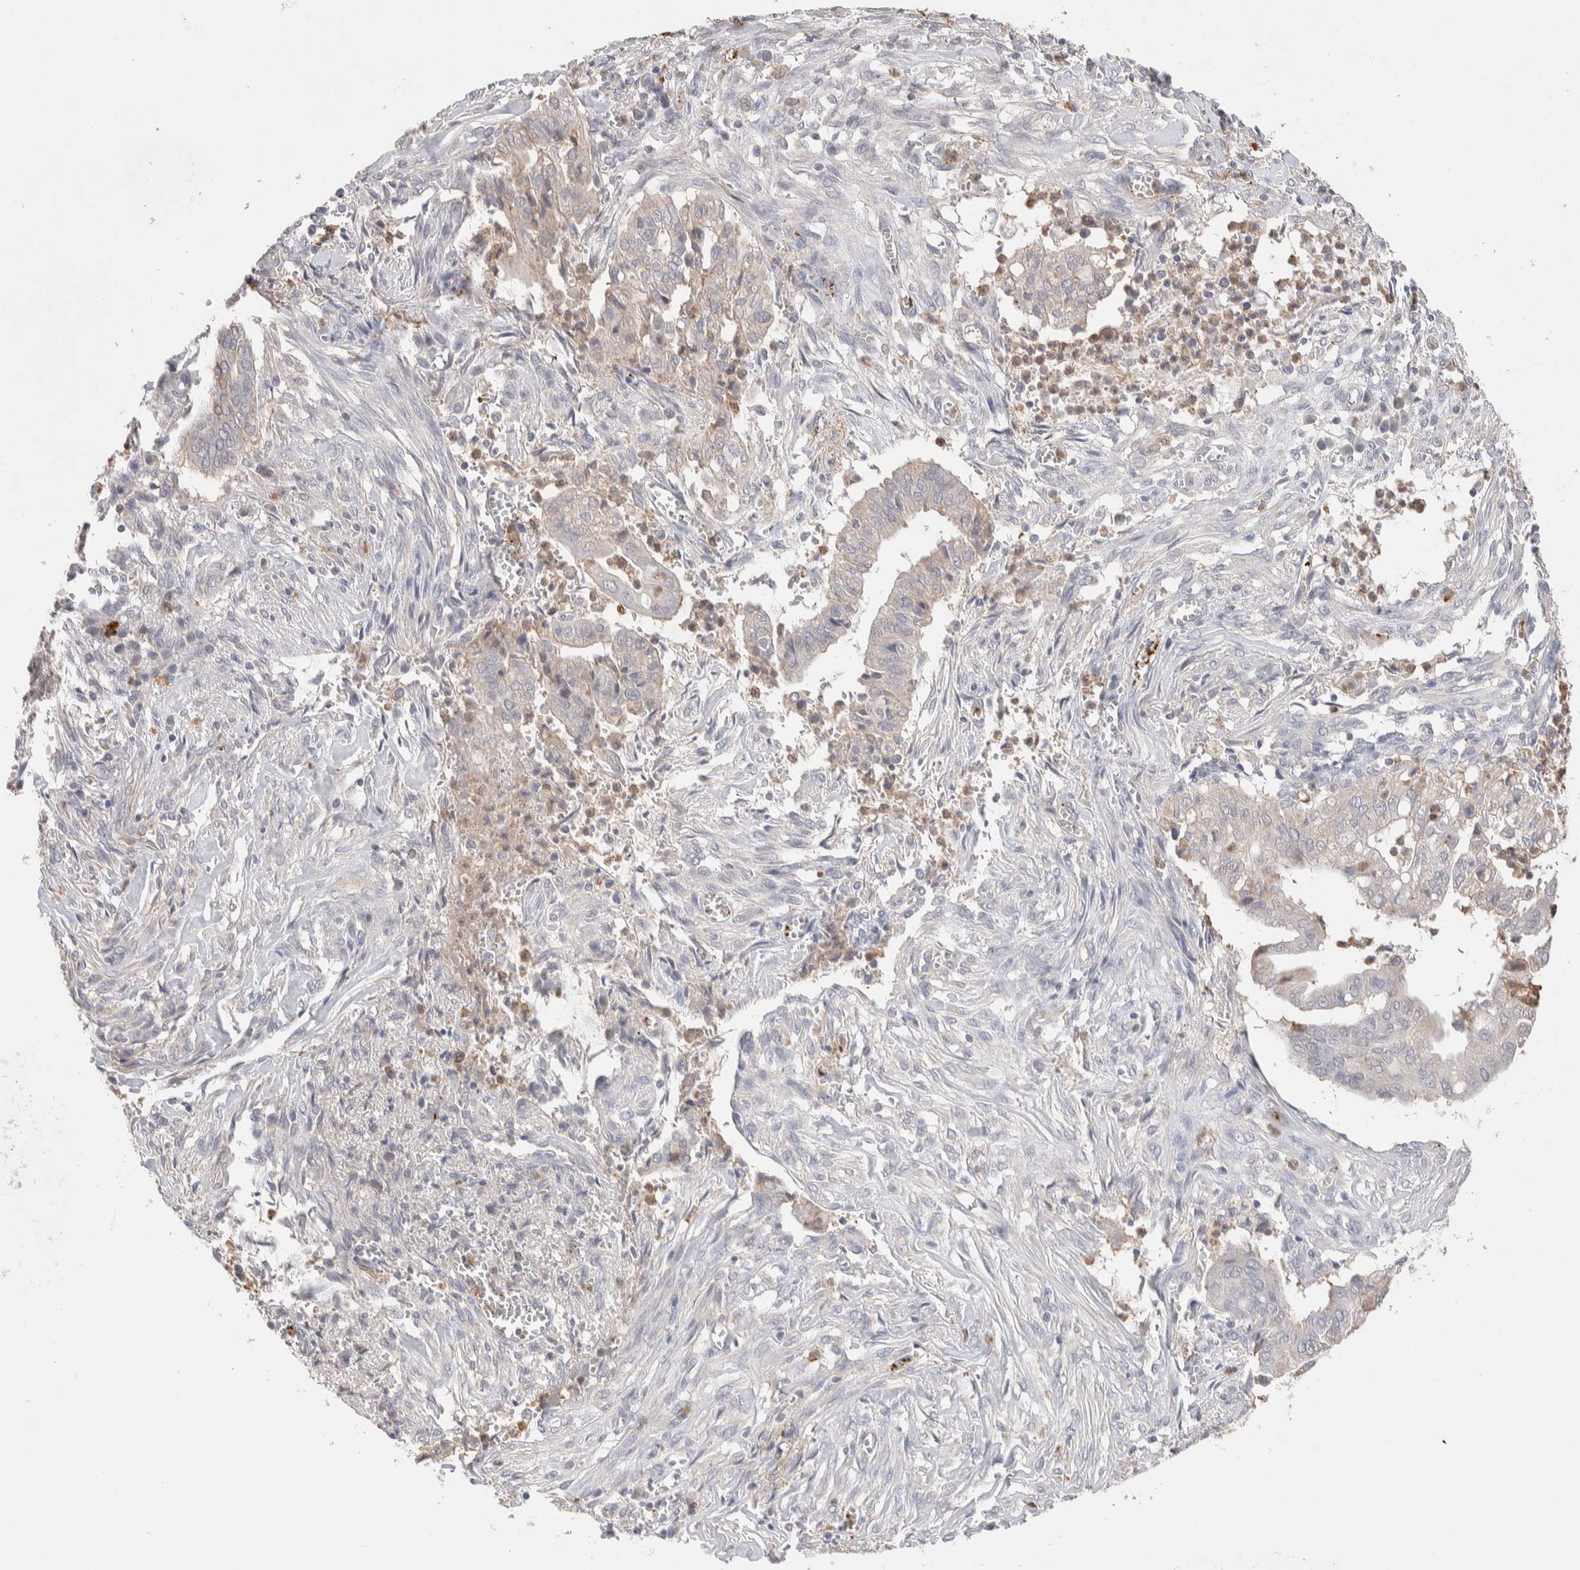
{"staining": {"intensity": "weak", "quantity": "<25%", "location": "cytoplasmic/membranous"}, "tissue": "cervical cancer", "cell_type": "Tumor cells", "image_type": "cancer", "snomed": [{"axis": "morphology", "description": "Adenocarcinoma, NOS"}, {"axis": "topography", "description": "Cervix"}], "caption": "Adenocarcinoma (cervical) was stained to show a protein in brown. There is no significant staining in tumor cells.", "gene": "FFAR2", "patient": {"sex": "female", "age": 44}}